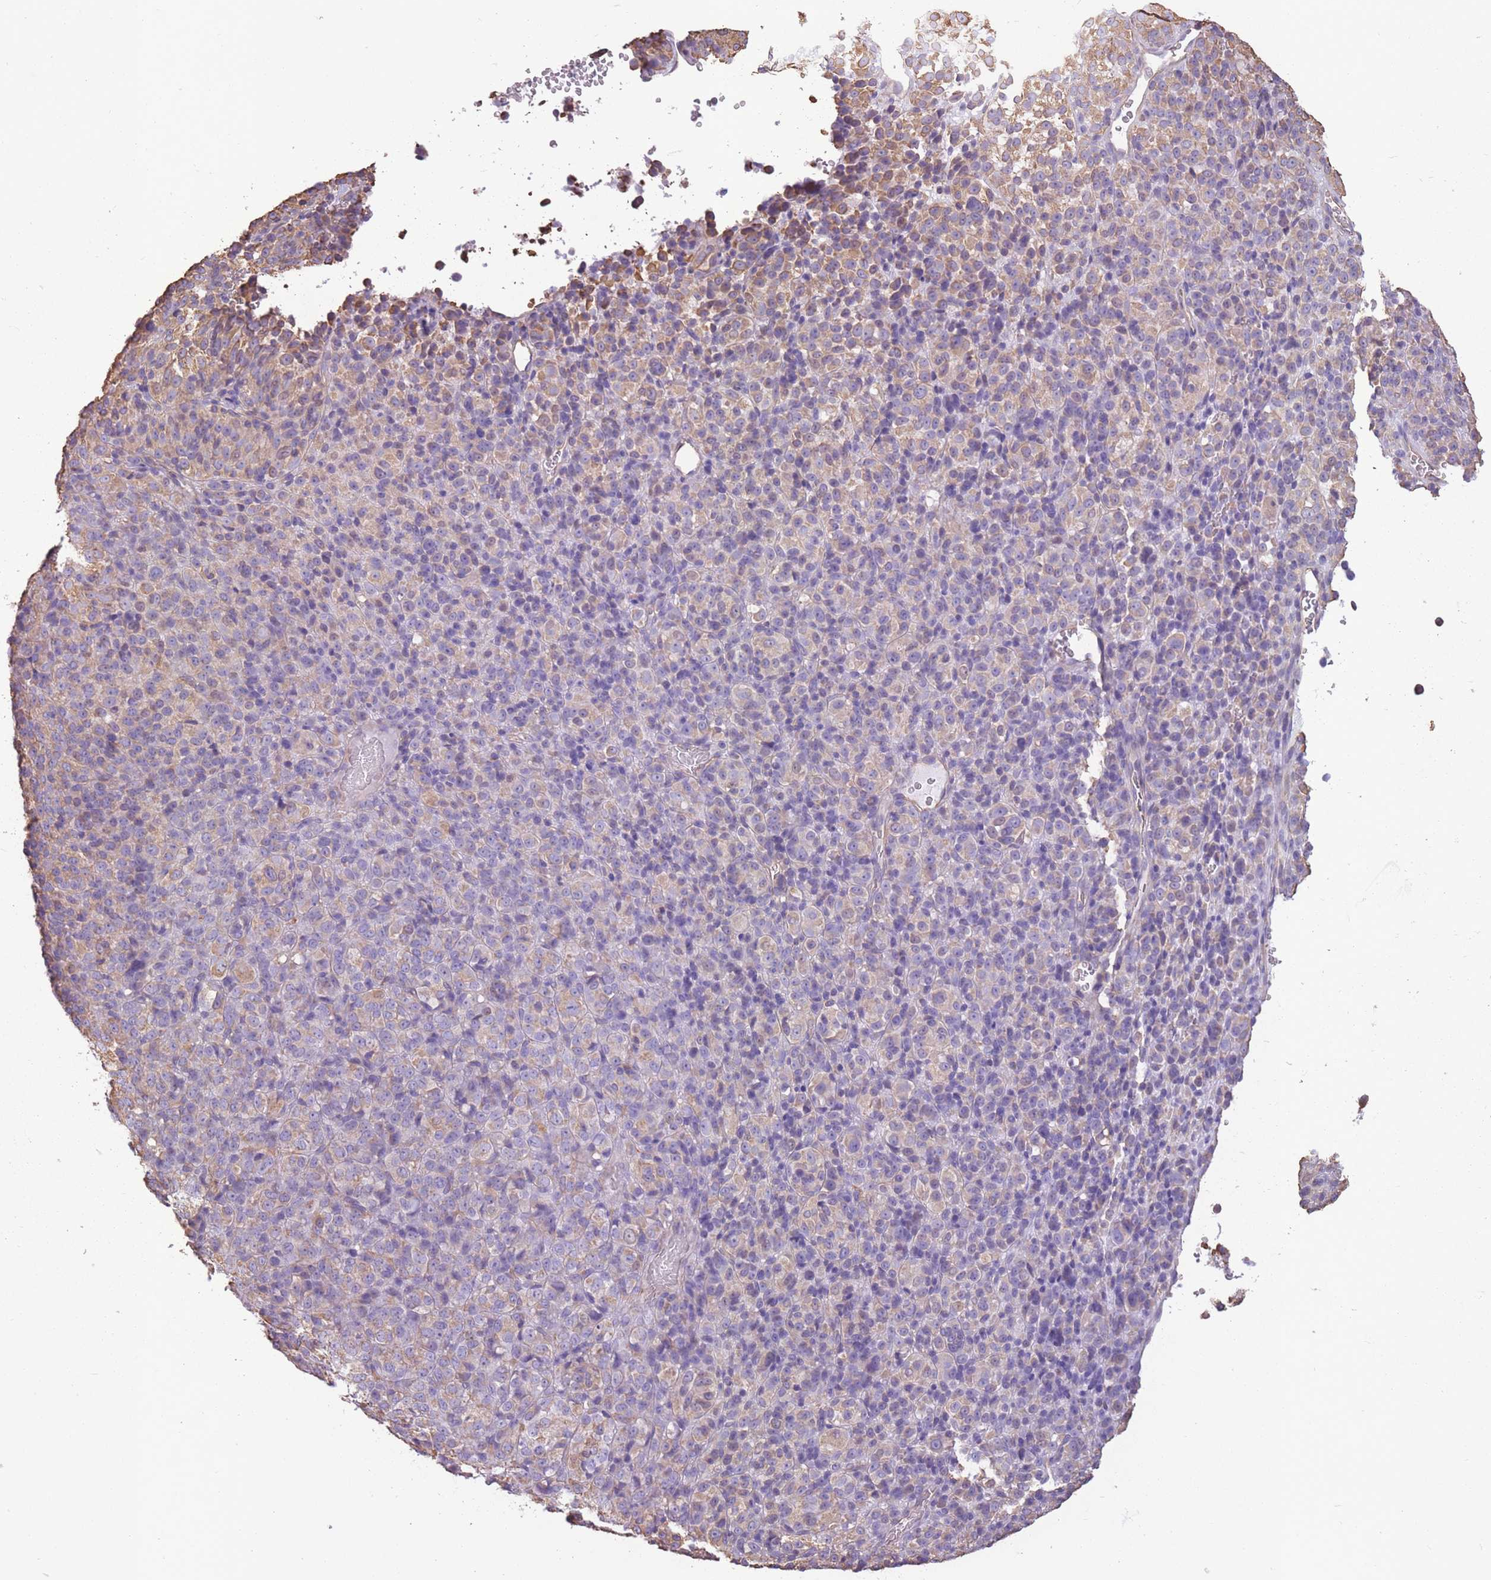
{"staining": {"intensity": "moderate", "quantity": "<25%", "location": "cytoplasmic/membranous"}, "tissue": "melanoma", "cell_type": "Tumor cells", "image_type": "cancer", "snomed": [{"axis": "morphology", "description": "Malignant melanoma, Metastatic site"}, {"axis": "topography", "description": "Brain"}], "caption": "Immunohistochemistry (IHC) (DAB (3,3'-diaminobenzidine)) staining of human melanoma shows moderate cytoplasmic/membranous protein positivity in about <25% of tumor cells.", "gene": "ADD1", "patient": {"sex": "female", "age": 56}}